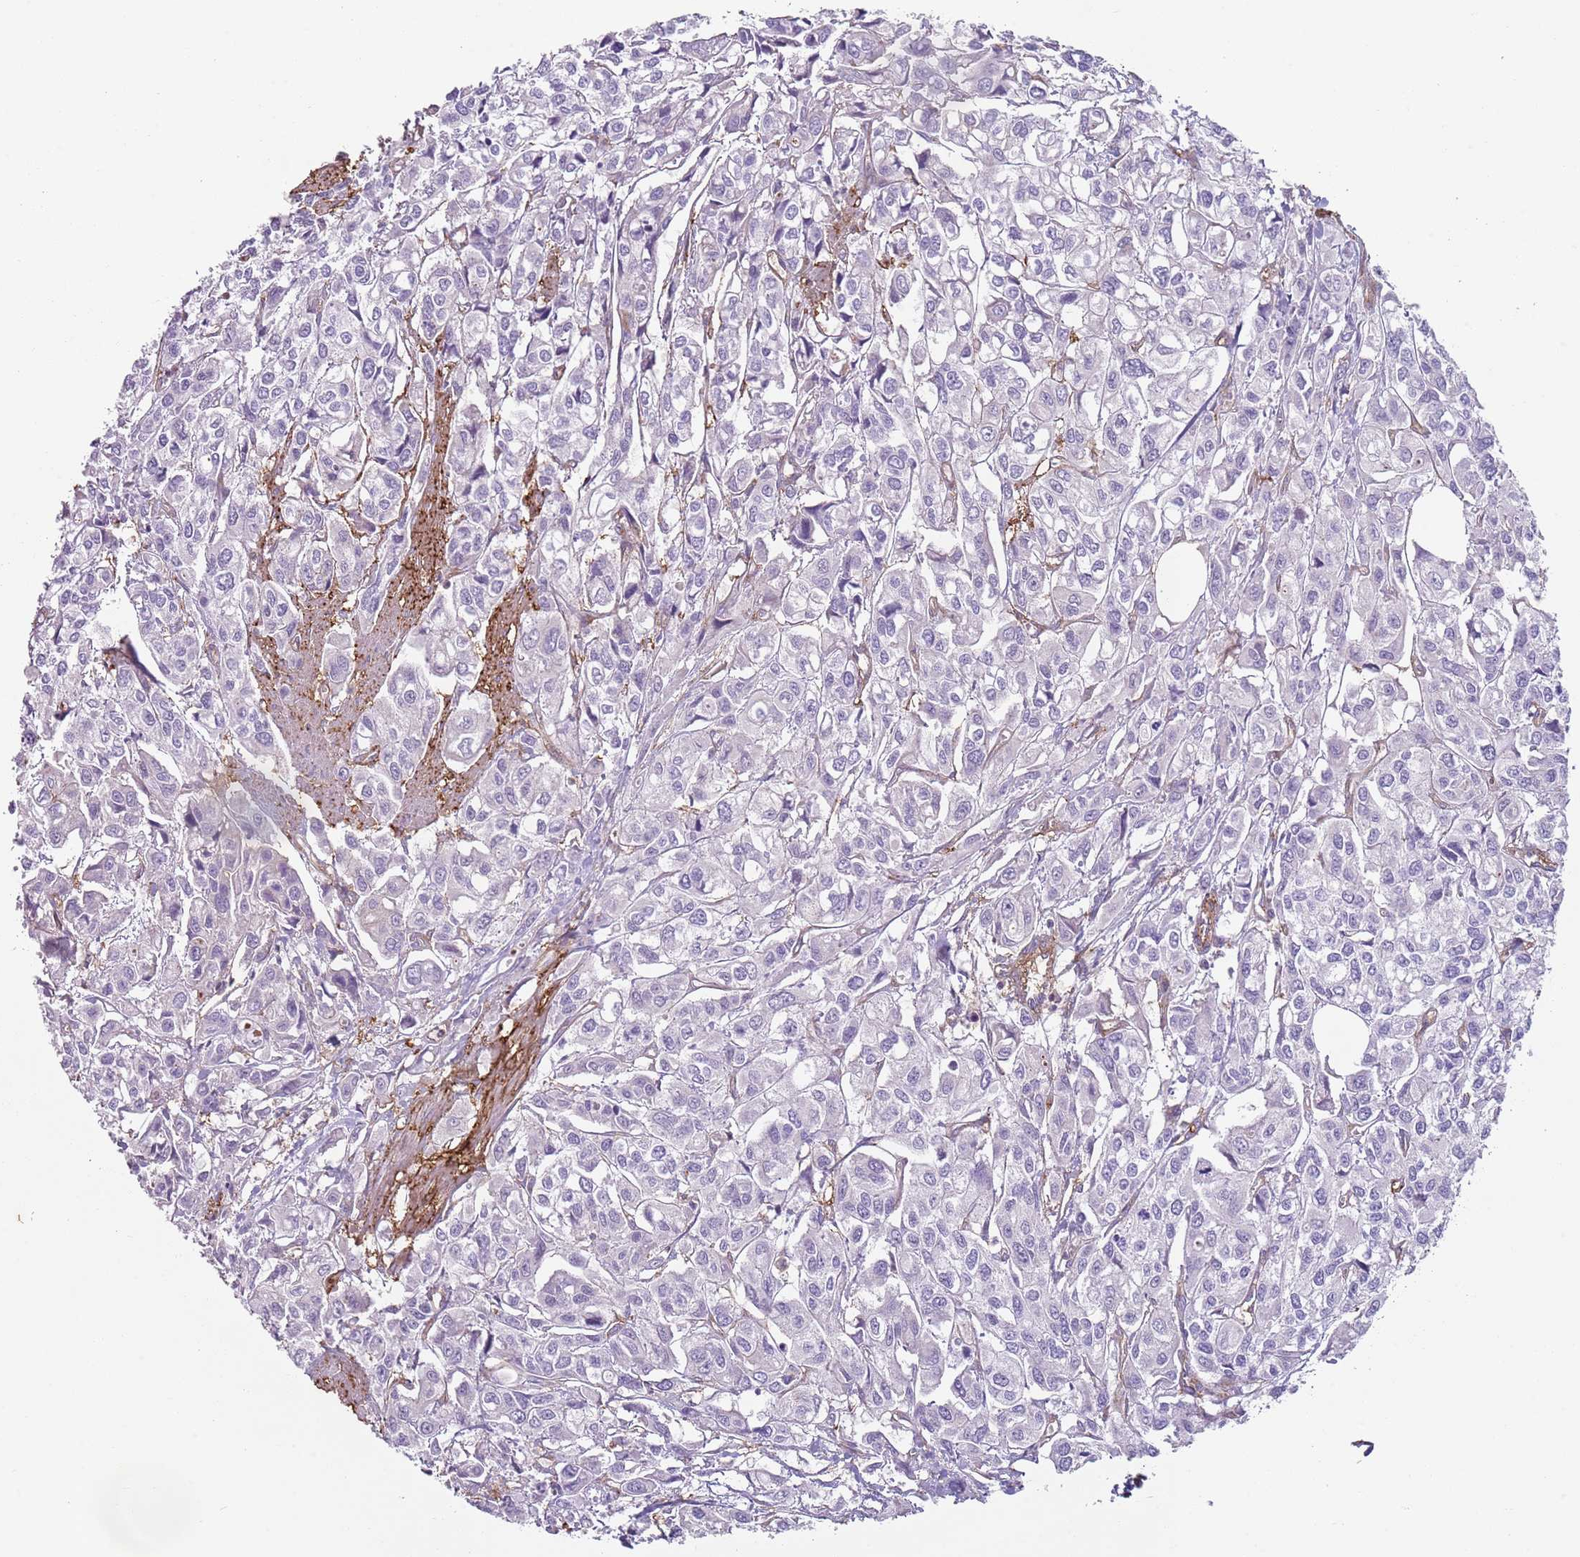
{"staining": {"intensity": "negative", "quantity": "none", "location": "none"}, "tissue": "urothelial cancer", "cell_type": "Tumor cells", "image_type": "cancer", "snomed": [{"axis": "morphology", "description": "Urothelial carcinoma, High grade"}, {"axis": "topography", "description": "Urinary bladder"}], "caption": "The micrograph demonstrates no staining of tumor cells in urothelial cancer. (DAB immunohistochemistry with hematoxylin counter stain).", "gene": "GNAI3", "patient": {"sex": "male", "age": 67}}